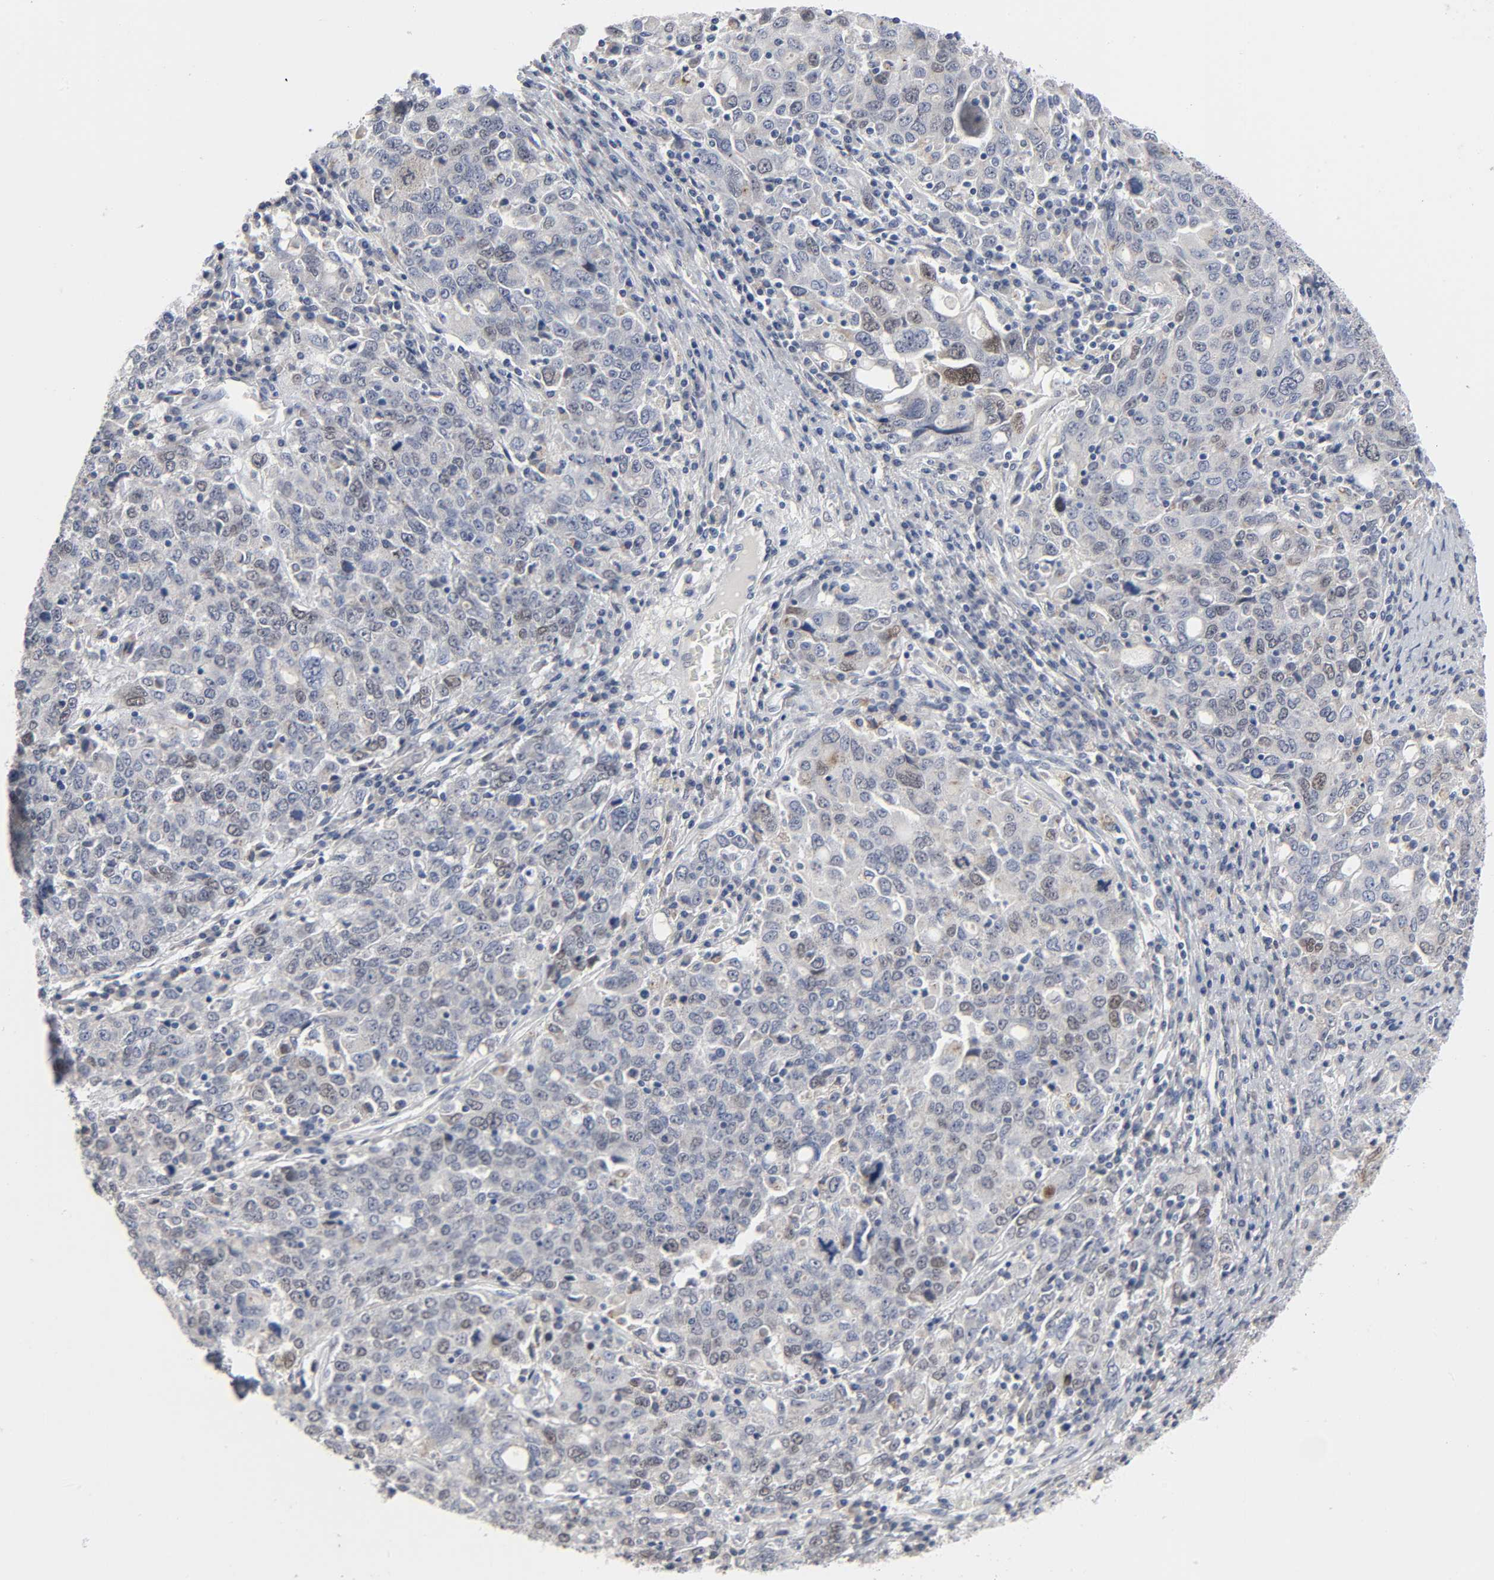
{"staining": {"intensity": "weak", "quantity": "<25%", "location": "nuclear"}, "tissue": "ovarian cancer", "cell_type": "Tumor cells", "image_type": "cancer", "snomed": [{"axis": "morphology", "description": "Carcinoma, endometroid"}, {"axis": "topography", "description": "Ovary"}], "caption": "A high-resolution photomicrograph shows immunohistochemistry (IHC) staining of ovarian endometroid carcinoma, which demonstrates no significant expression in tumor cells.", "gene": "SALL2", "patient": {"sex": "female", "age": 62}}